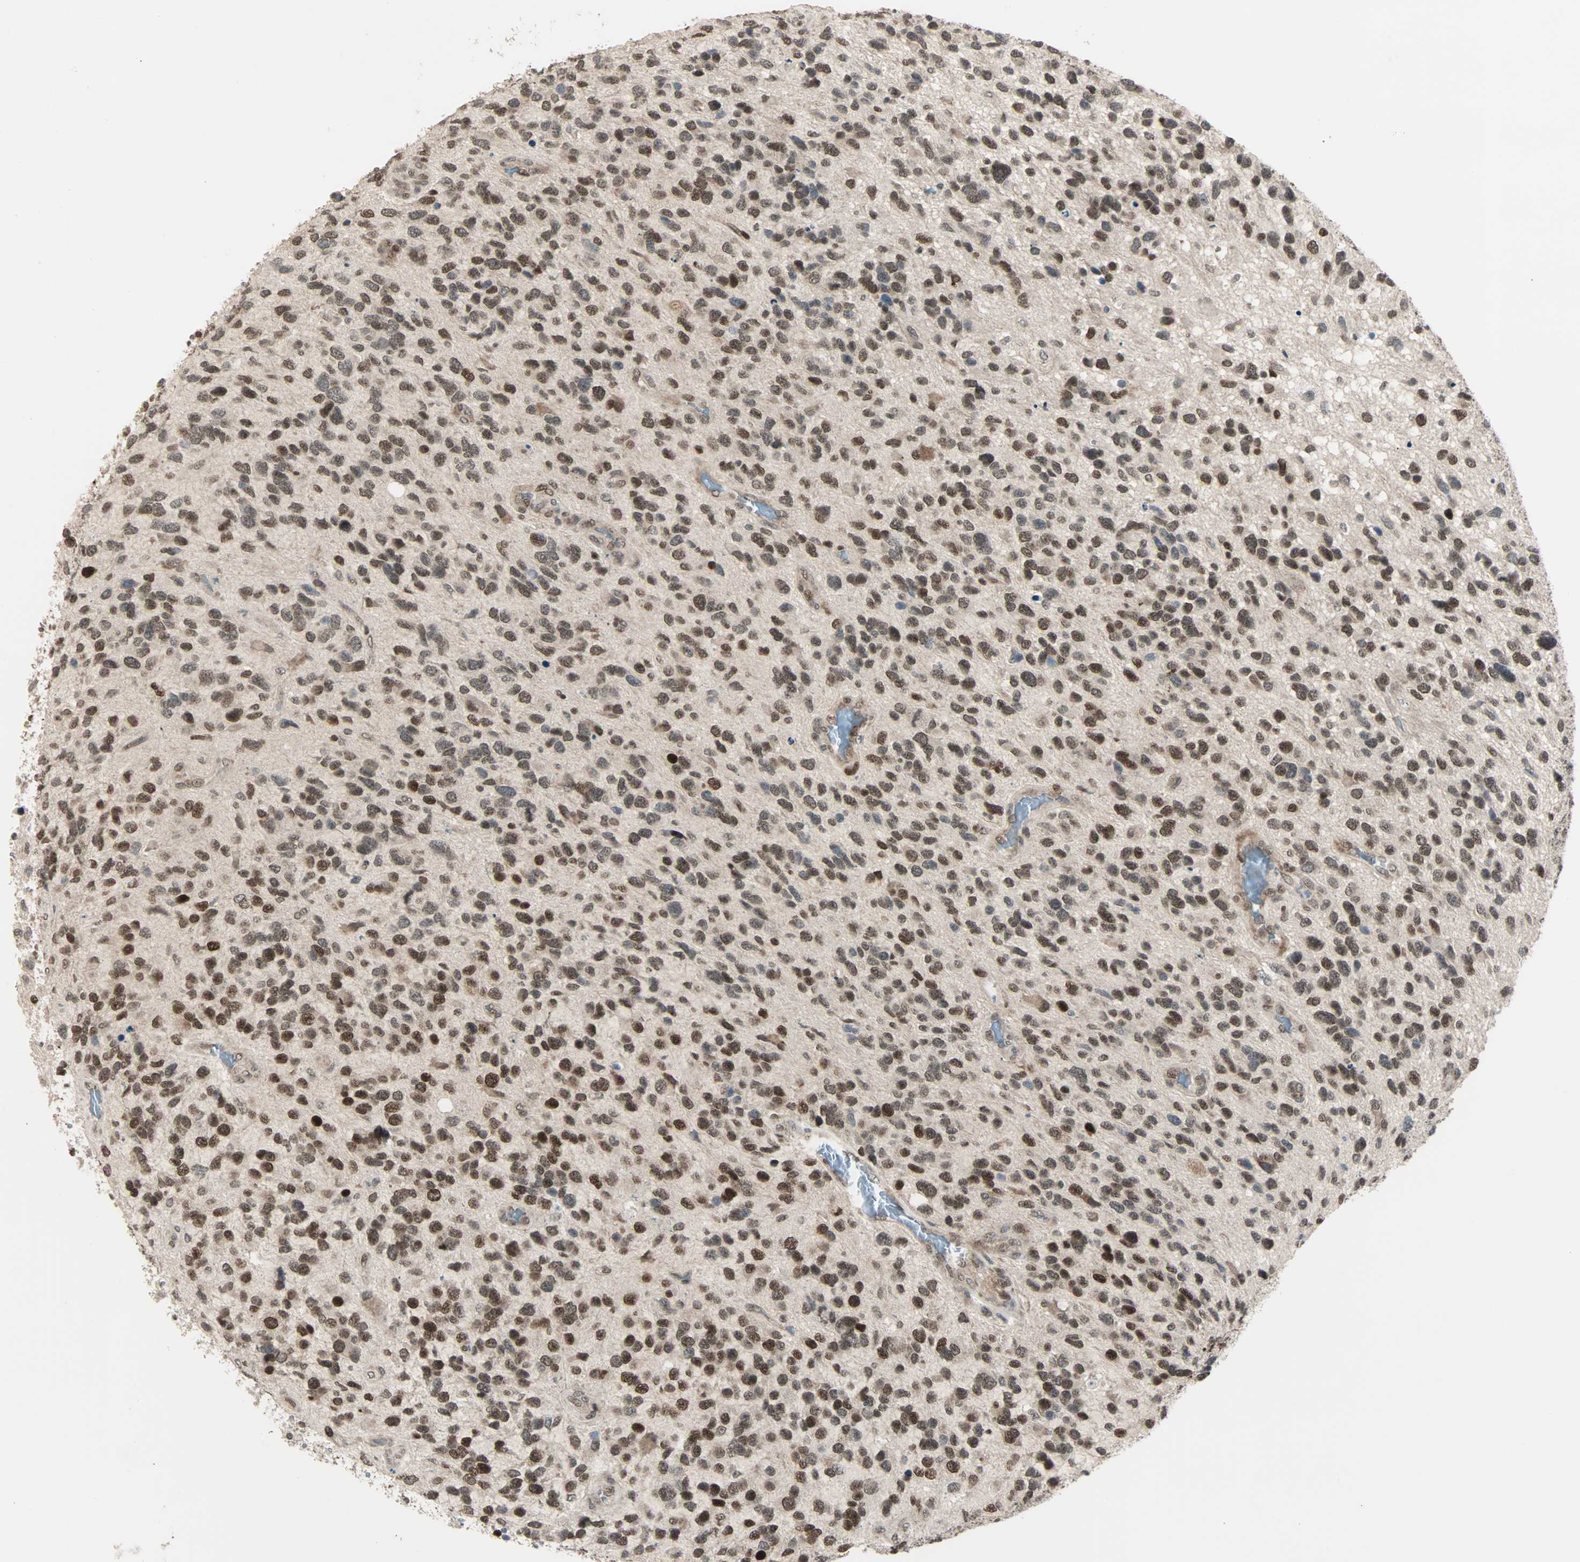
{"staining": {"intensity": "moderate", "quantity": ">75%", "location": "nuclear"}, "tissue": "glioma", "cell_type": "Tumor cells", "image_type": "cancer", "snomed": [{"axis": "morphology", "description": "Glioma, malignant, High grade"}, {"axis": "topography", "description": "Brain"}], "caption": "This is an image of IHC staining of malignant glioma (high-grade), which shows moderate expression in the nuclear of tumor cells.", "gene": "CBX4", "patient": {"sex": "female", "age": 58}}